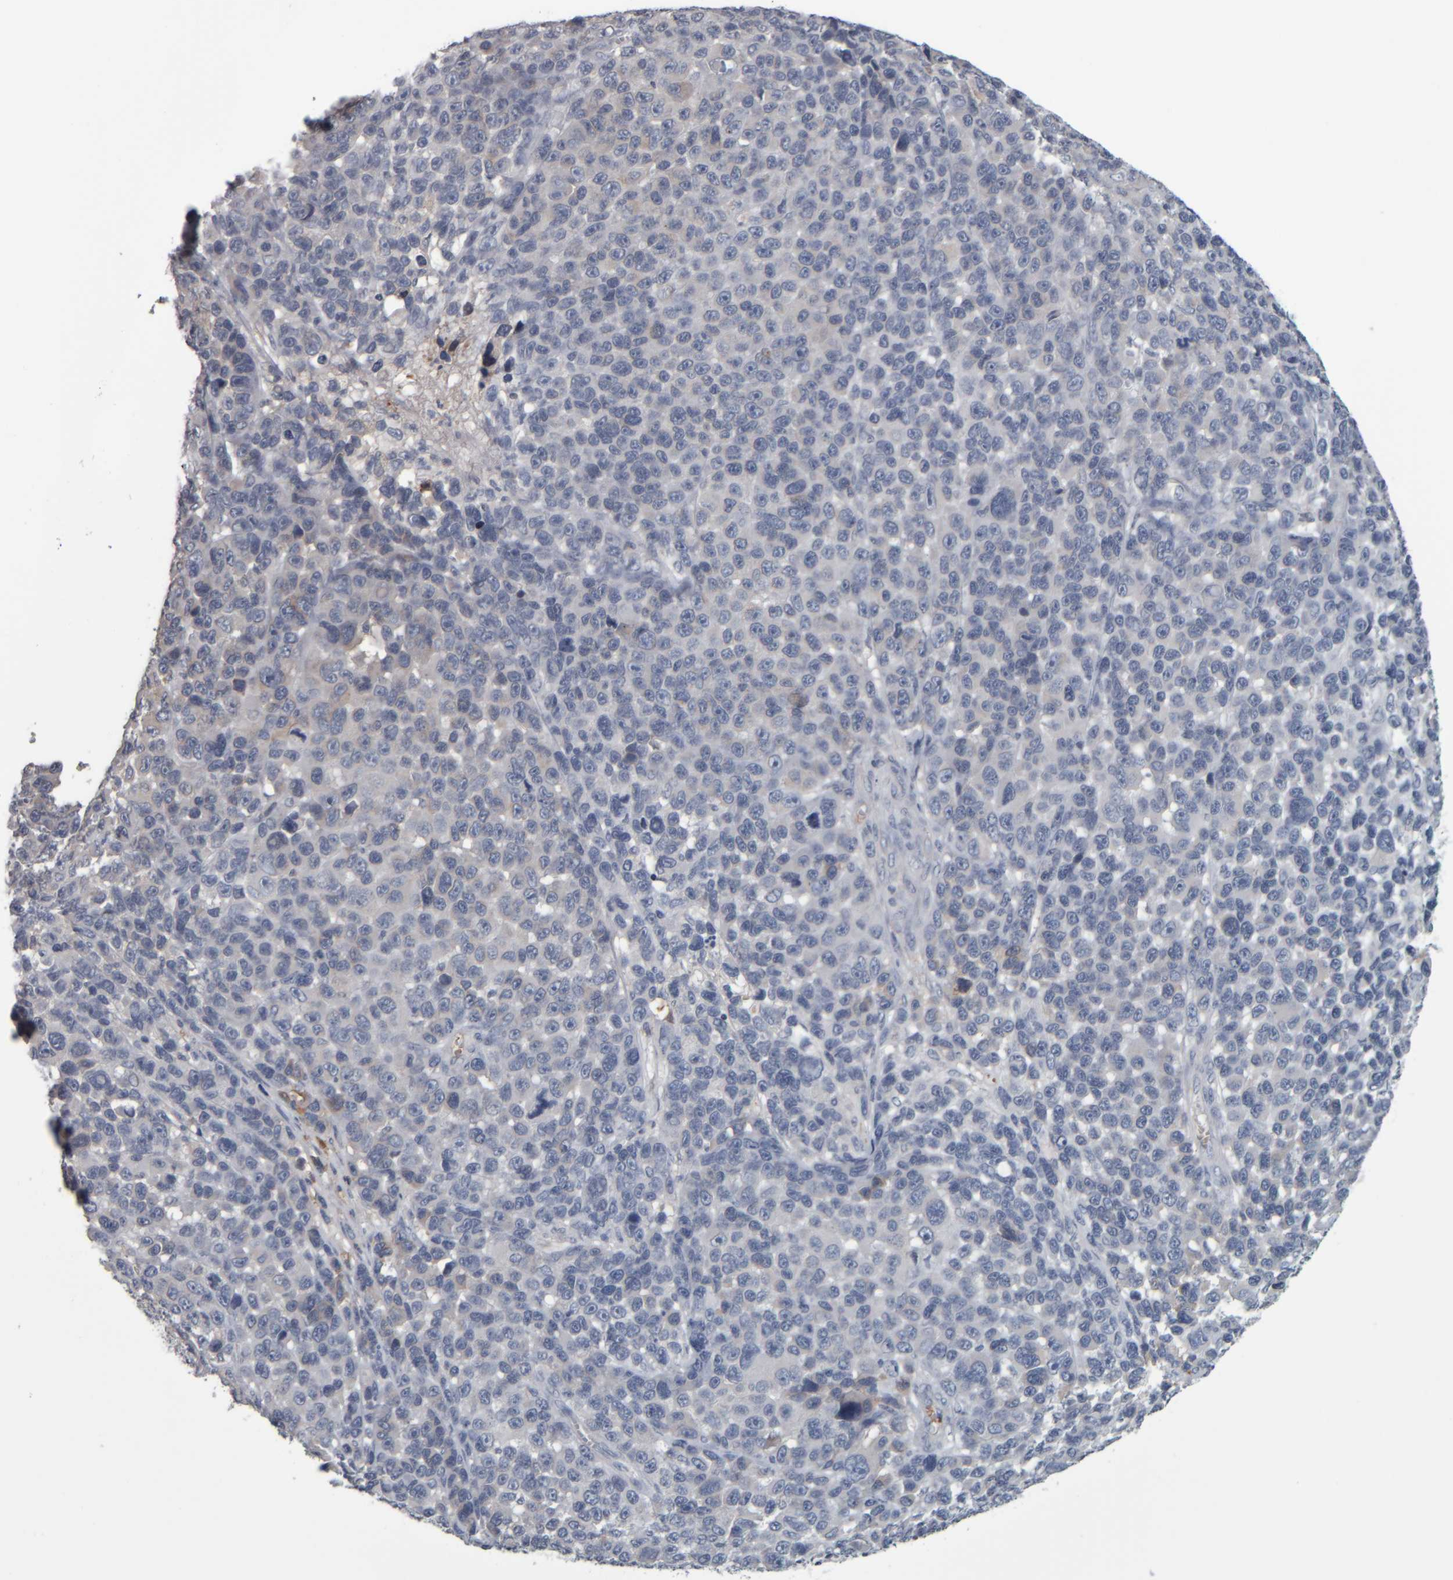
{"staining": {"intensity": "negative", "quantity": "none", "location": "none"}, "tissue": "melanoma", "cell_type": "Tumor cells", "image_type": "cancer", "snomed": [{"axis": "morphology", "description": "Malignant melanoma, NOS"}, {"axis": "topography", "description": "Skin"}], "caption": "Photomicrograph shows no protein expression in tumor cells of malignant melanoma tissue.", "gene": "CAVIN4", "patient": {"sex": "male", "age": 53}}